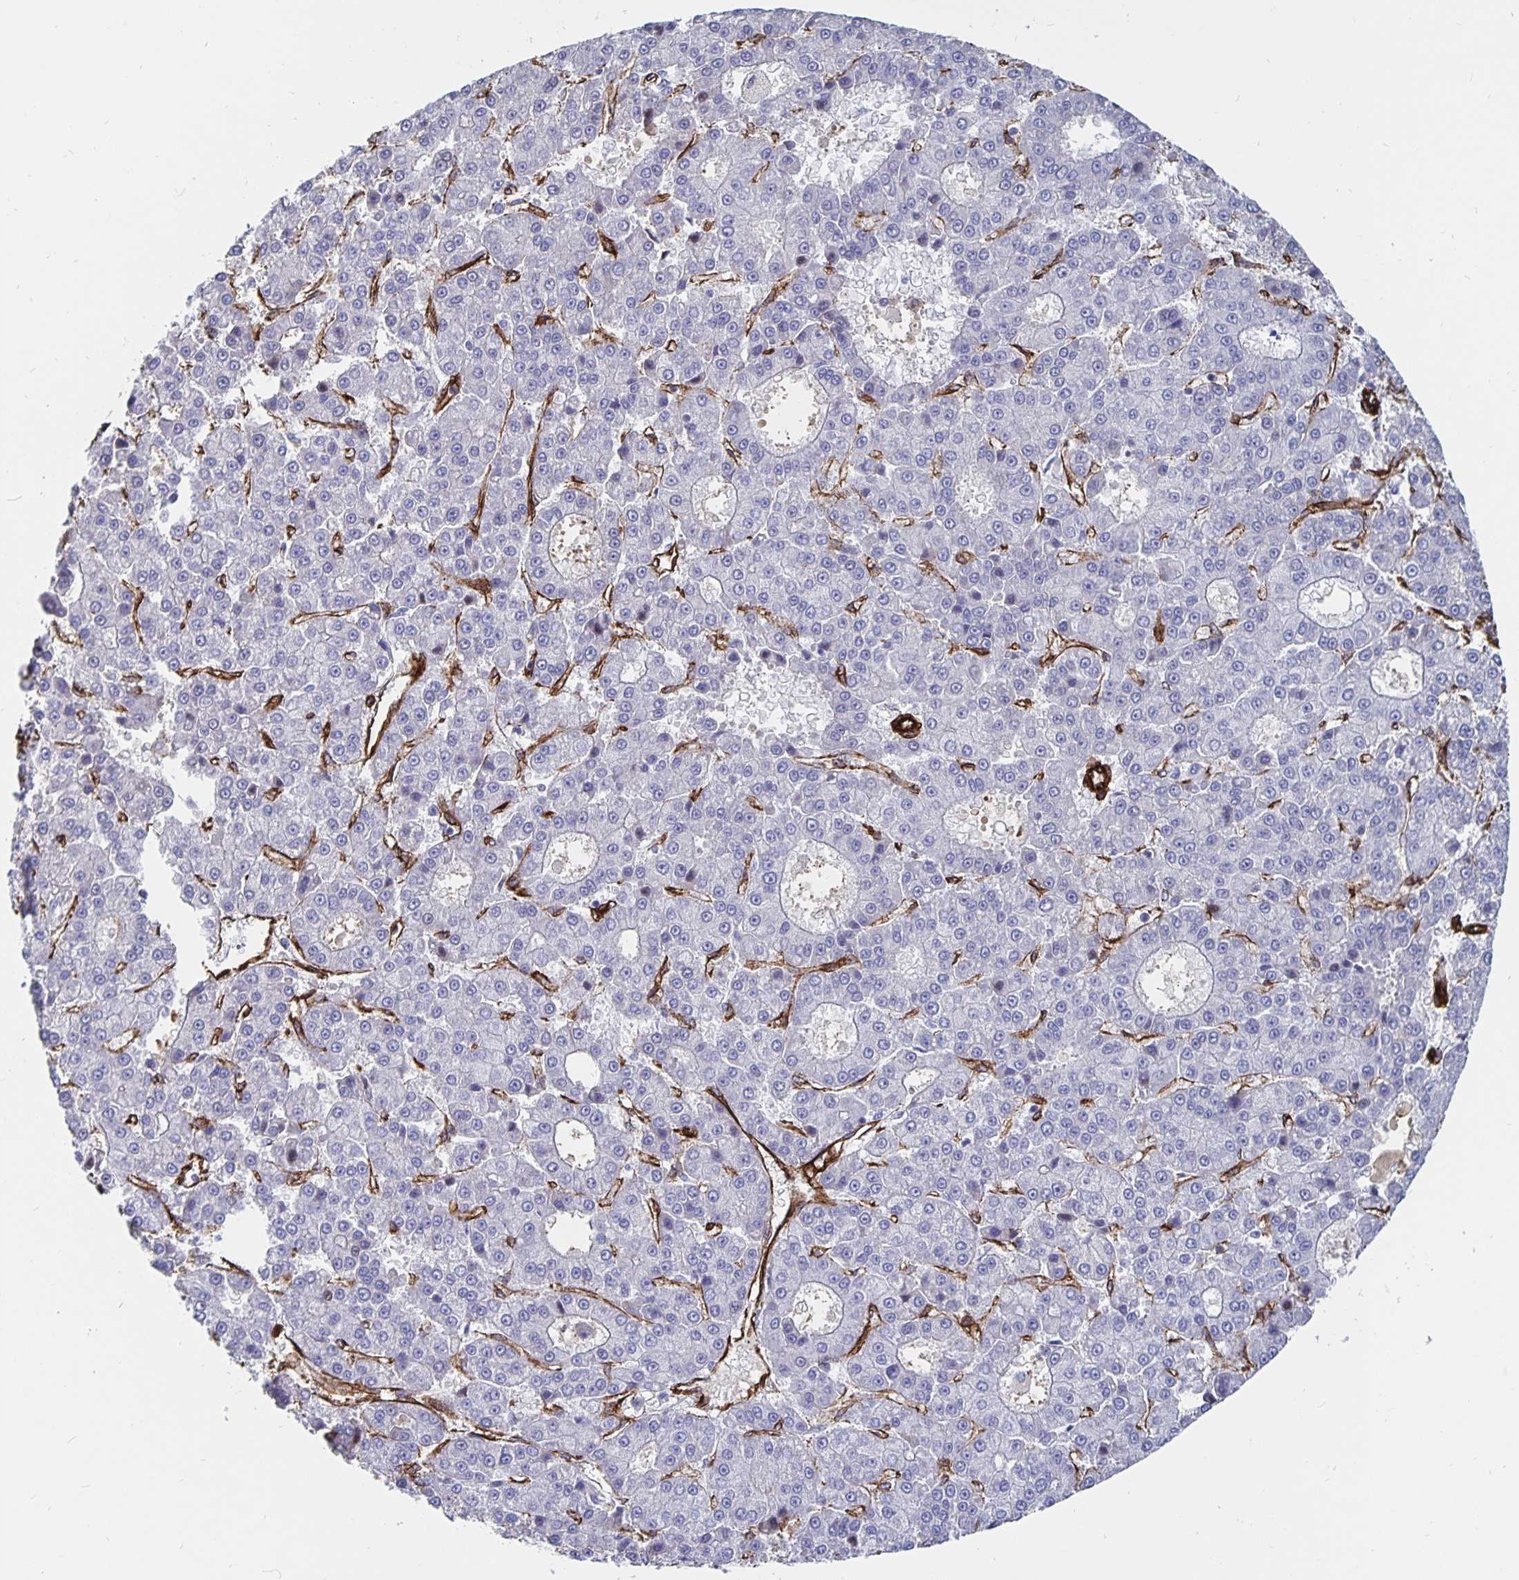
{"staining": {"intensity": "negative", "quantity": "none", "location": "none"}, "tissue": "liver cancer", "cell_type": "Tumor cells", "image_type": "cancer", "snomed": [{"axis": "morphology", "description": "Carcinoma, Hepatocellular, NOS"}, {"axis": "topography", "description": "Liver"}], "caption": "DAB immunohistochemical staining of liver cancer (hepatocellular carcinoma) demonstrates no significant positivity in tumor cells.", "gene": "DCHS2", "patient": {"sex": "male", "age": 70}}